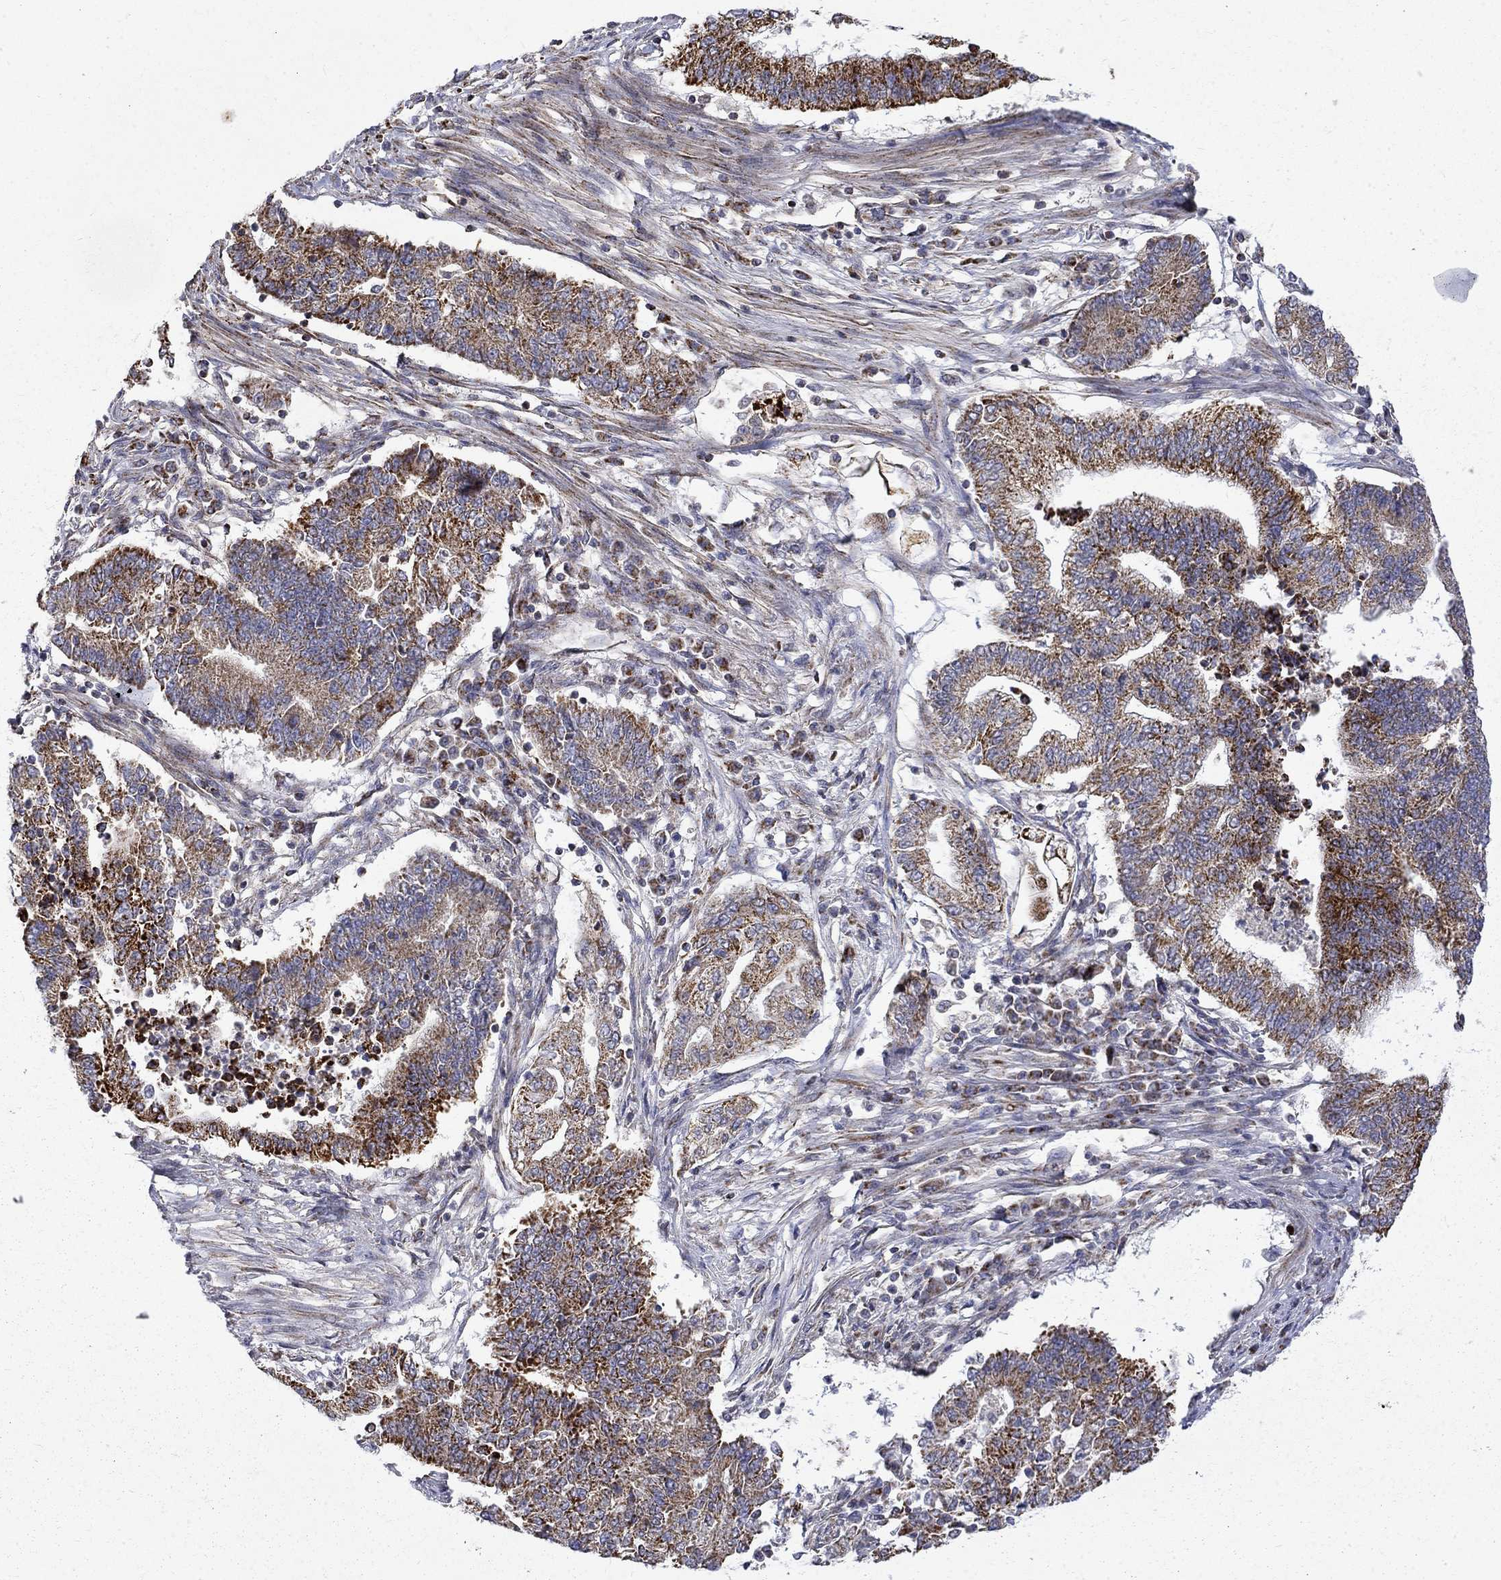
{"staining": {"intensity": "strong", "quantity": "25%-75%", "location": "cytoplasmic/membranous"}, "tissue": "endometrial cancer", "cell_type": "Tumor cells", "image_type": "cancer", "snomed": [{"axis": "morphology", "description": "Adenocarcinoma, NOS"}, {"axis": "topography", "description": "Uterus"}, {"axis": "topography", "description": "Endometrium"}], "caption": "Human endometrial cancer stained for a protein (brown) shows strong cytoplasmic/membranous positive expression in approximately 25%-75% of tumor cells.", "gene": "PCBP3", "patient": {"sex": "female", "age": 54}}